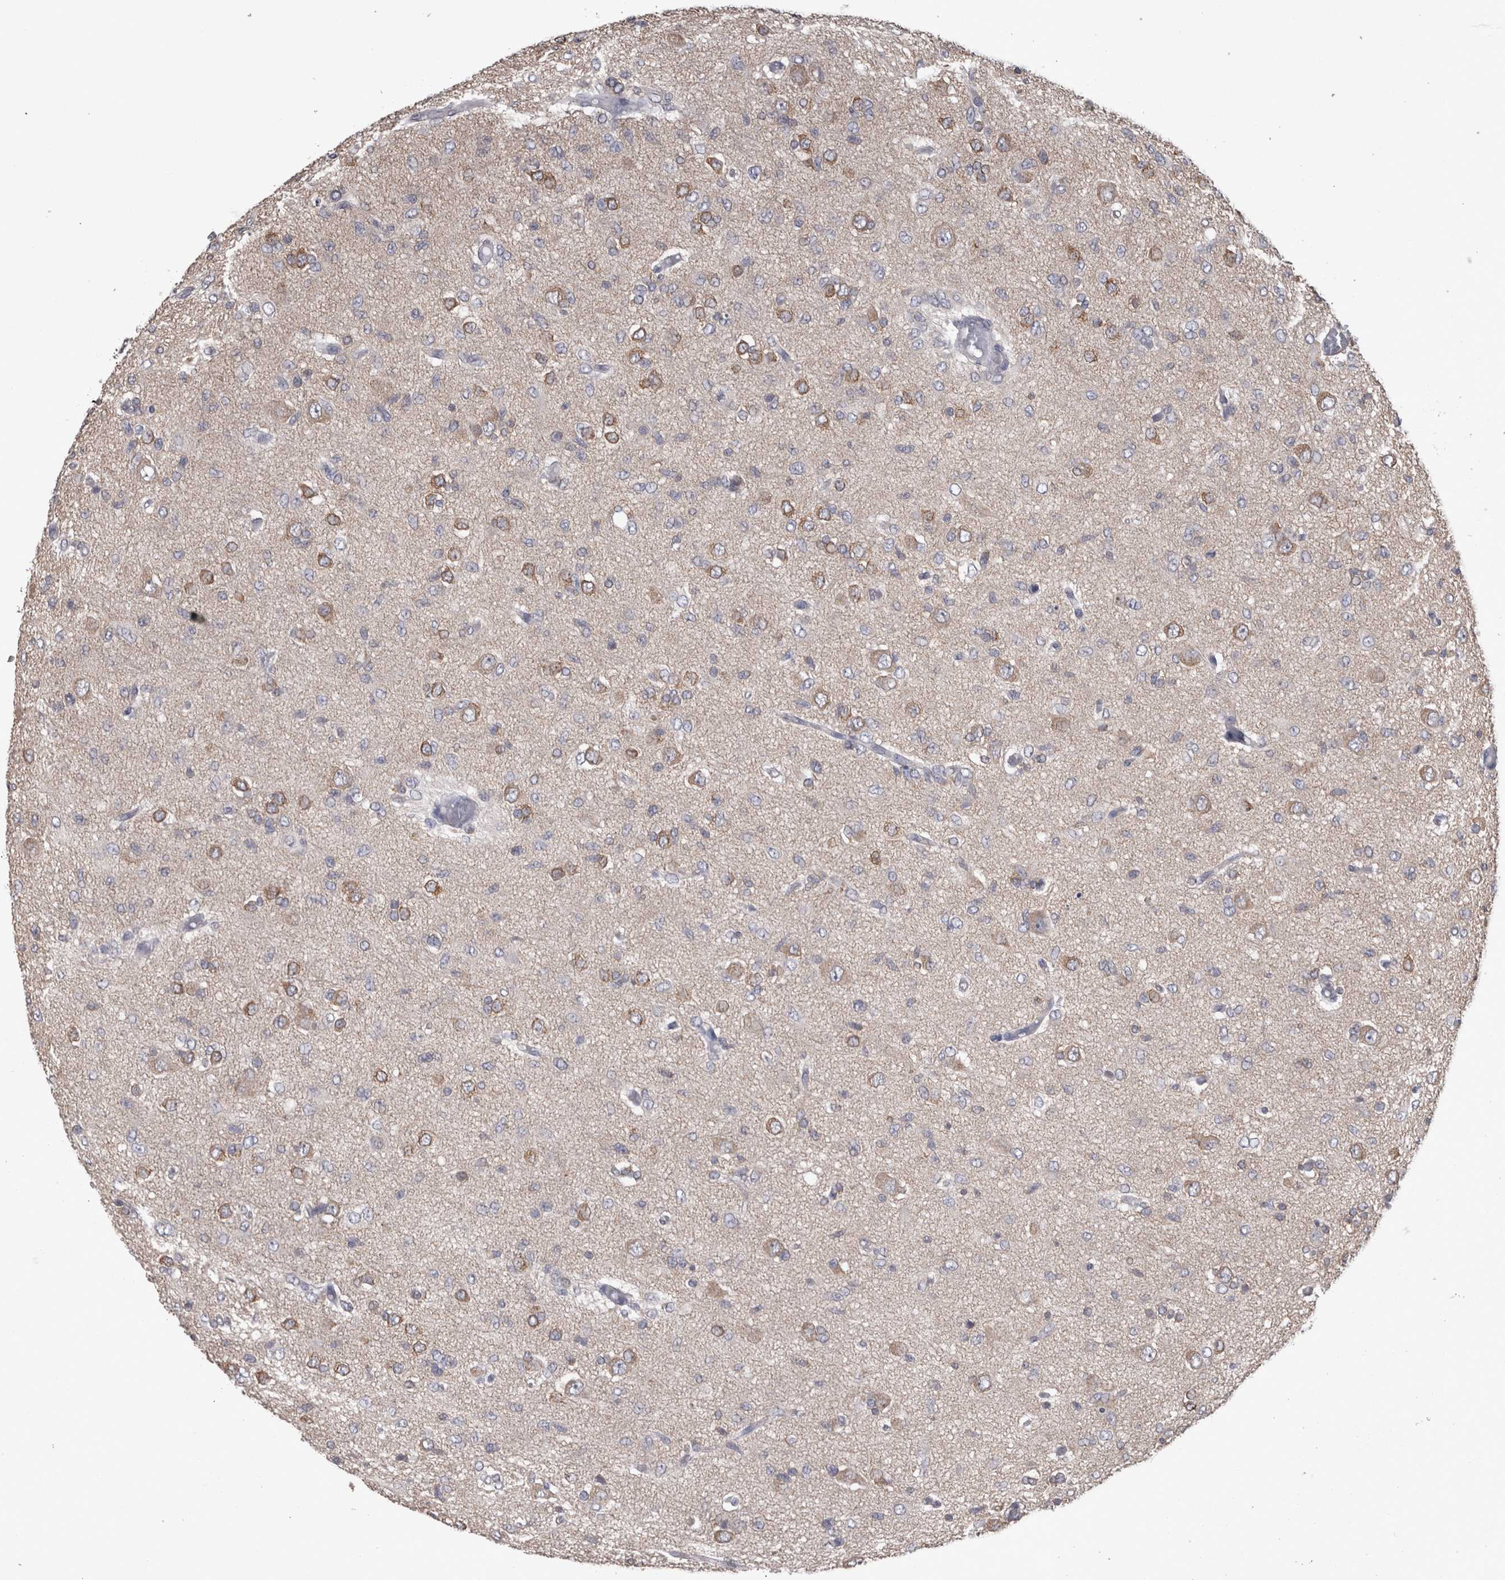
{"staining": {"intensity": "negative", "quantity": "none", "location": "none"}, "tissue": "glioma", "cell_type": "Tumor cells", "image_type": "cancer", "snomed": [{"axis": "morphology", "description": "Glioma, malignant, High grade"}, {"axis": "topography", "description": "Brain"}], "caption": "IHC photomicrograph of human glioma stained for a protein (brown), which displays no expression in tumor cells.", "gene": "DDX6", "patient": {"sex": "female", "age": 59}}